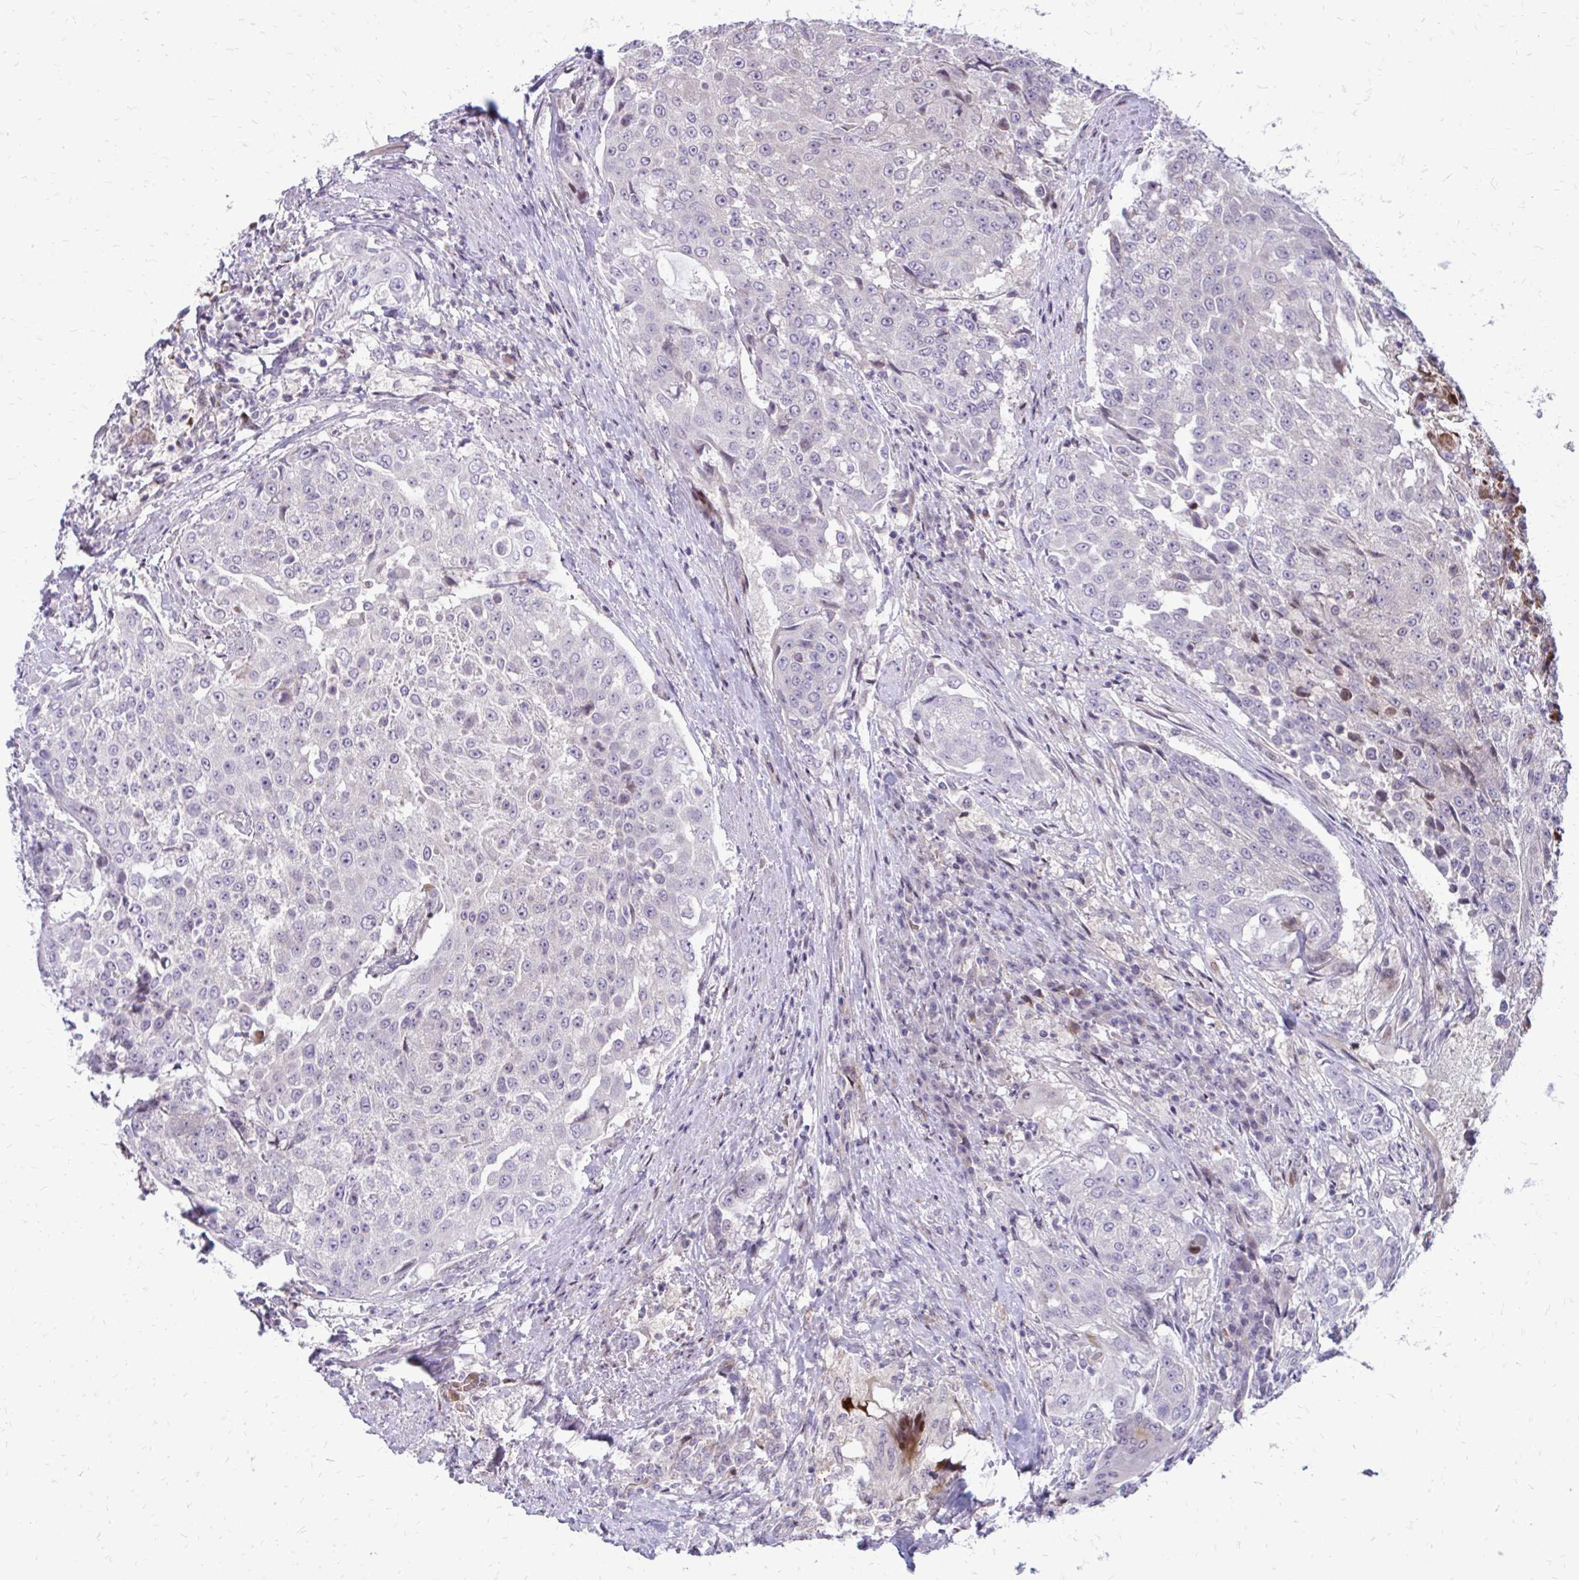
{"staining": {"intensity": "negative", "quantity": "none", "location": "none"}, "tissue": "urothelial cancer", "cell_type": "Tumor cells", "image_type": "cancer", "snomed": [{"axis": "morphology", "description": "Urothelial carcinoma, High grade"}, {"axis": "topography", "description": "Urinary bladder"}], "caption": "Immunohistochemical staining of high-grade urothelial carcinoma reveals no significant positivity in tumor cells.", "gene": "PPDPFL", "patient": {"sex": "female", "age": 63}}